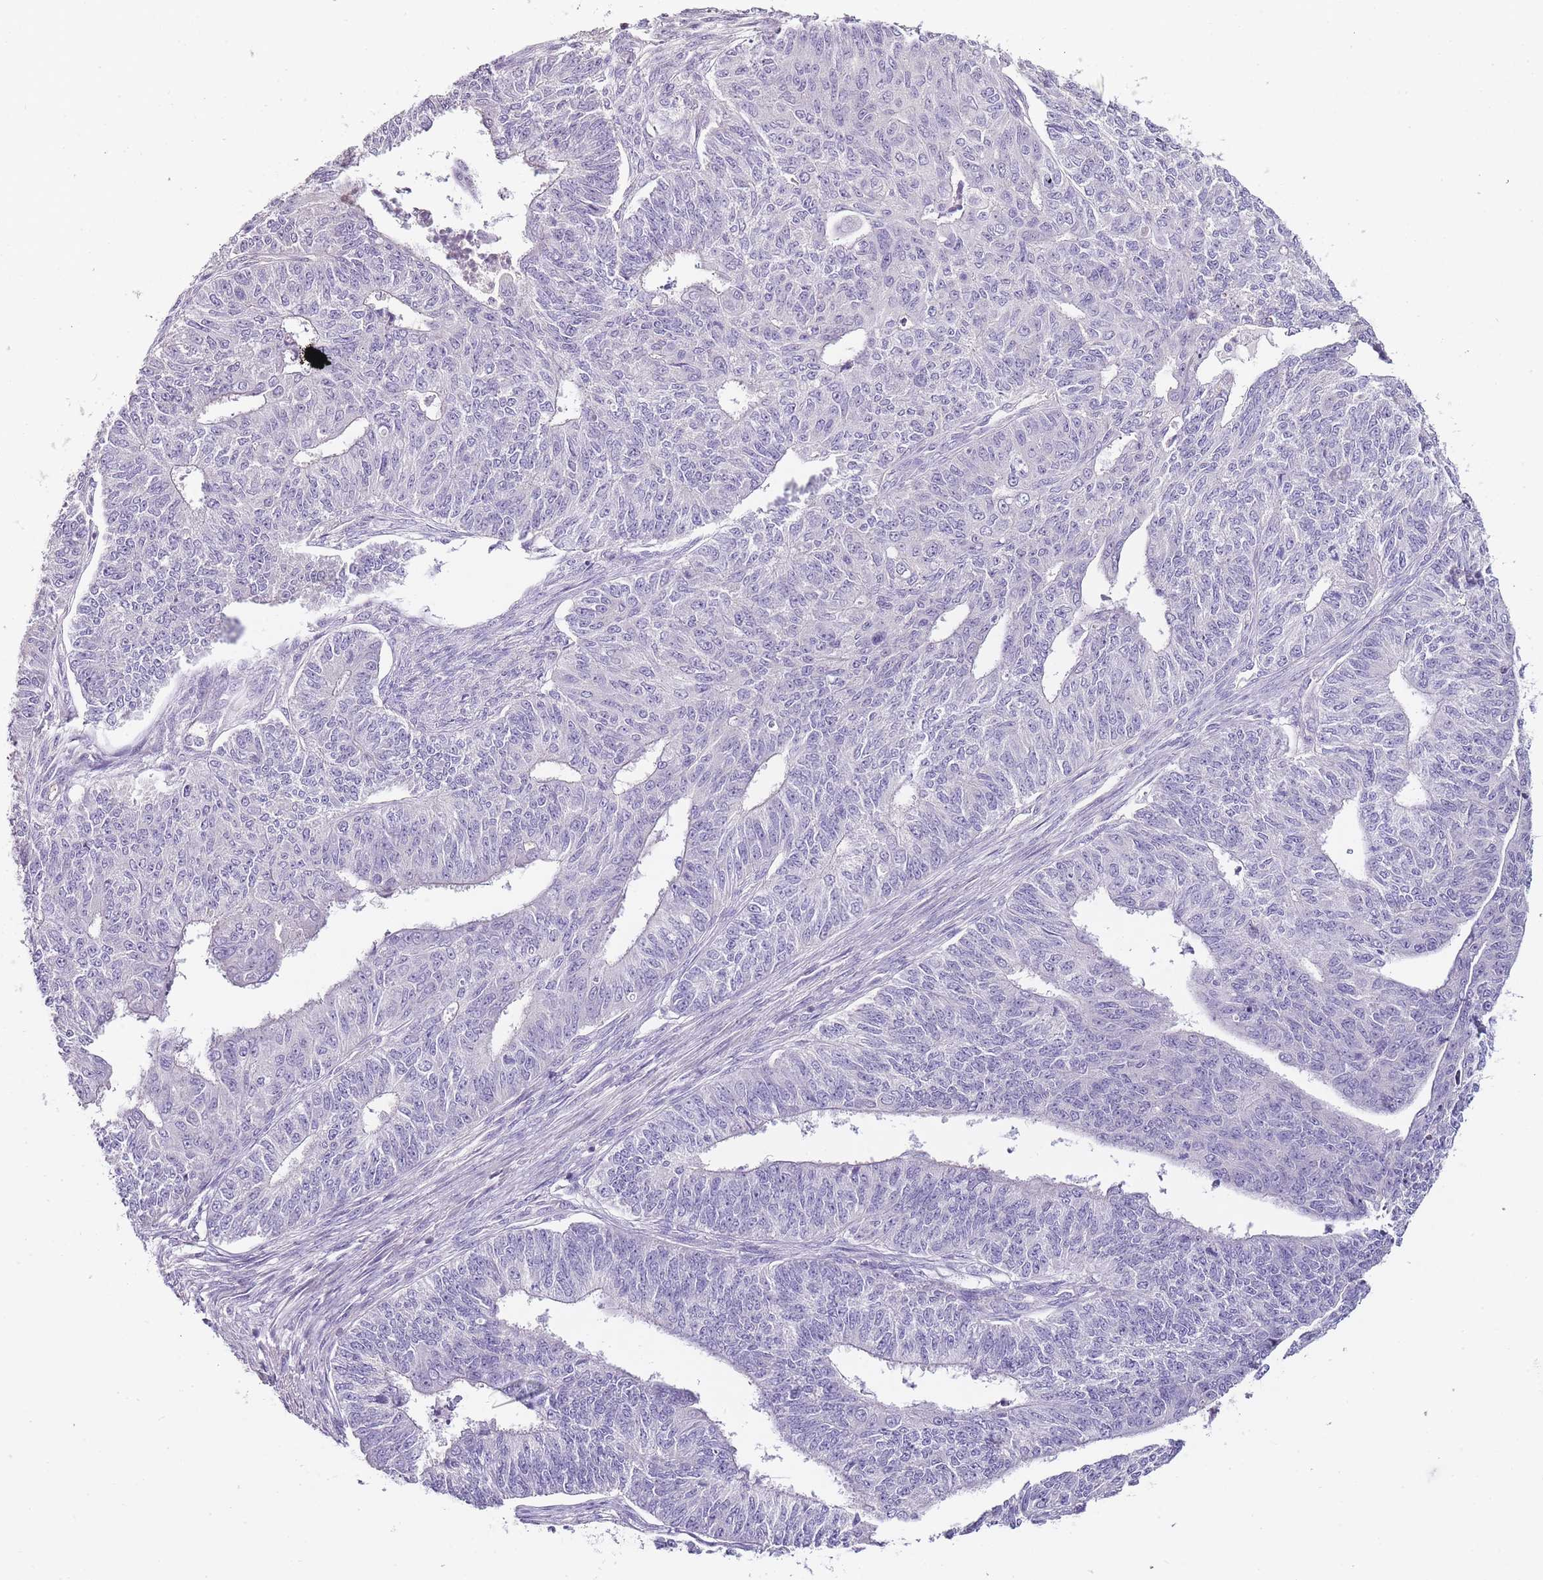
{"staining": {"intensity": "negative", "quantity": "none", "location": "none"}, "tissue": "endometrial cancer", "cell_type": "Tumor cells", "image_type": "cancer", "snomed": [{"axis": "morphology", "description": "Adenocarcinoma, NOS"}, {"axis": "topography", "description": "Endometrium"}], "caption": "This is an immunohistochemistry histopathology image of adenocarcinoma (endometrial). There is no expression in tumor cells.", "gene": "ZBP1", "patient": {"sex": "female", "age": 32}}